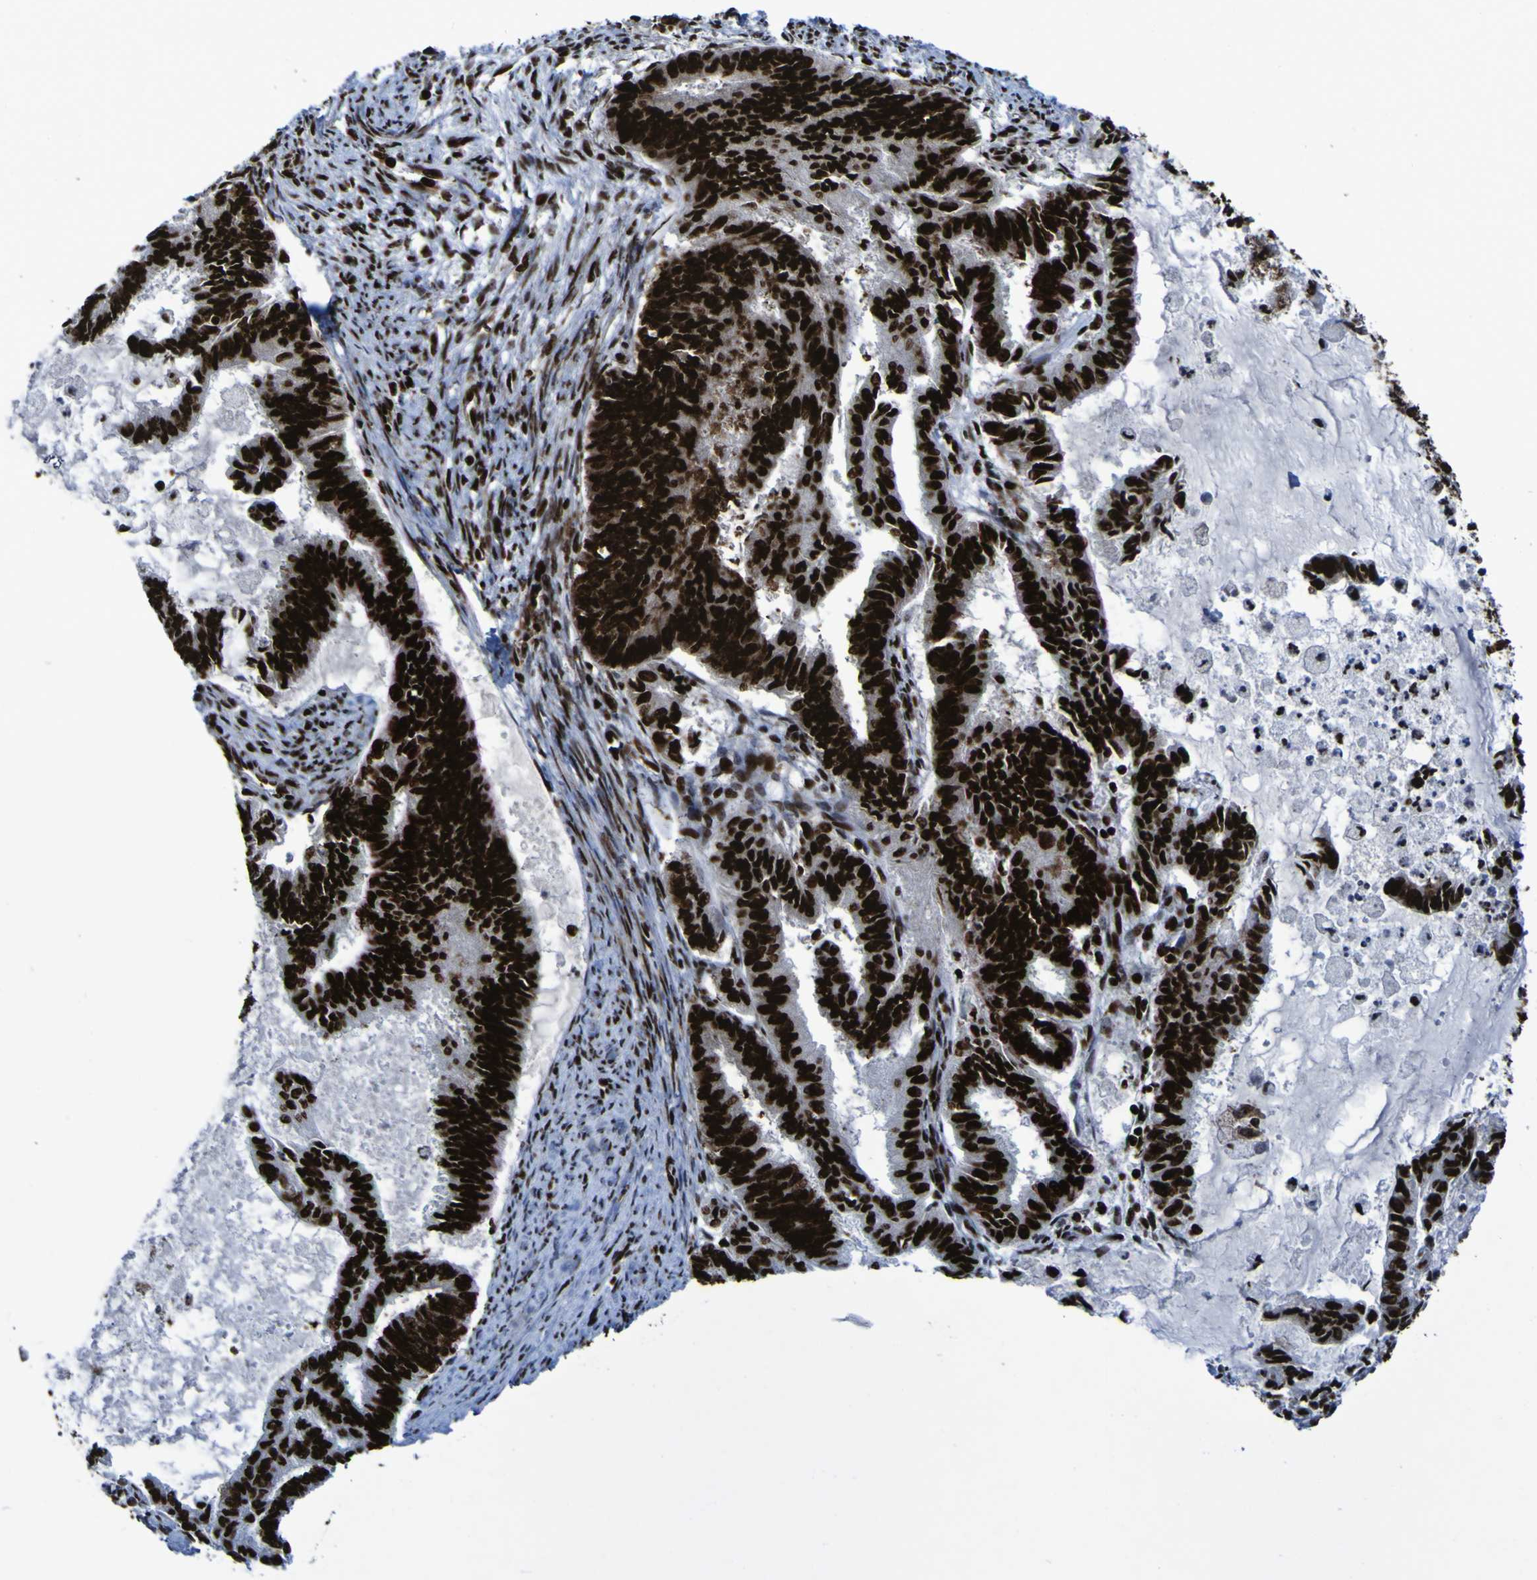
{"staining": {"intensity": "strong", "quantity": ">75%", "location": "nuclear"}, "tissue": "endometrial cancer", "cell_type": "Tumor cells", "image_type": "cancer", "snomed": [{"axis": "morphology", "description": "Adenocarcinoma, NOS"}, {"axis": "topography", "description": "Endometrium"}], "caption": "Immunohistochemical staining of endometrial cancer shows strong nuclear protein expression in about >75% of tumor cells.", "gene": "NPM1", "patient": {"sex": "female", "age": 86}}